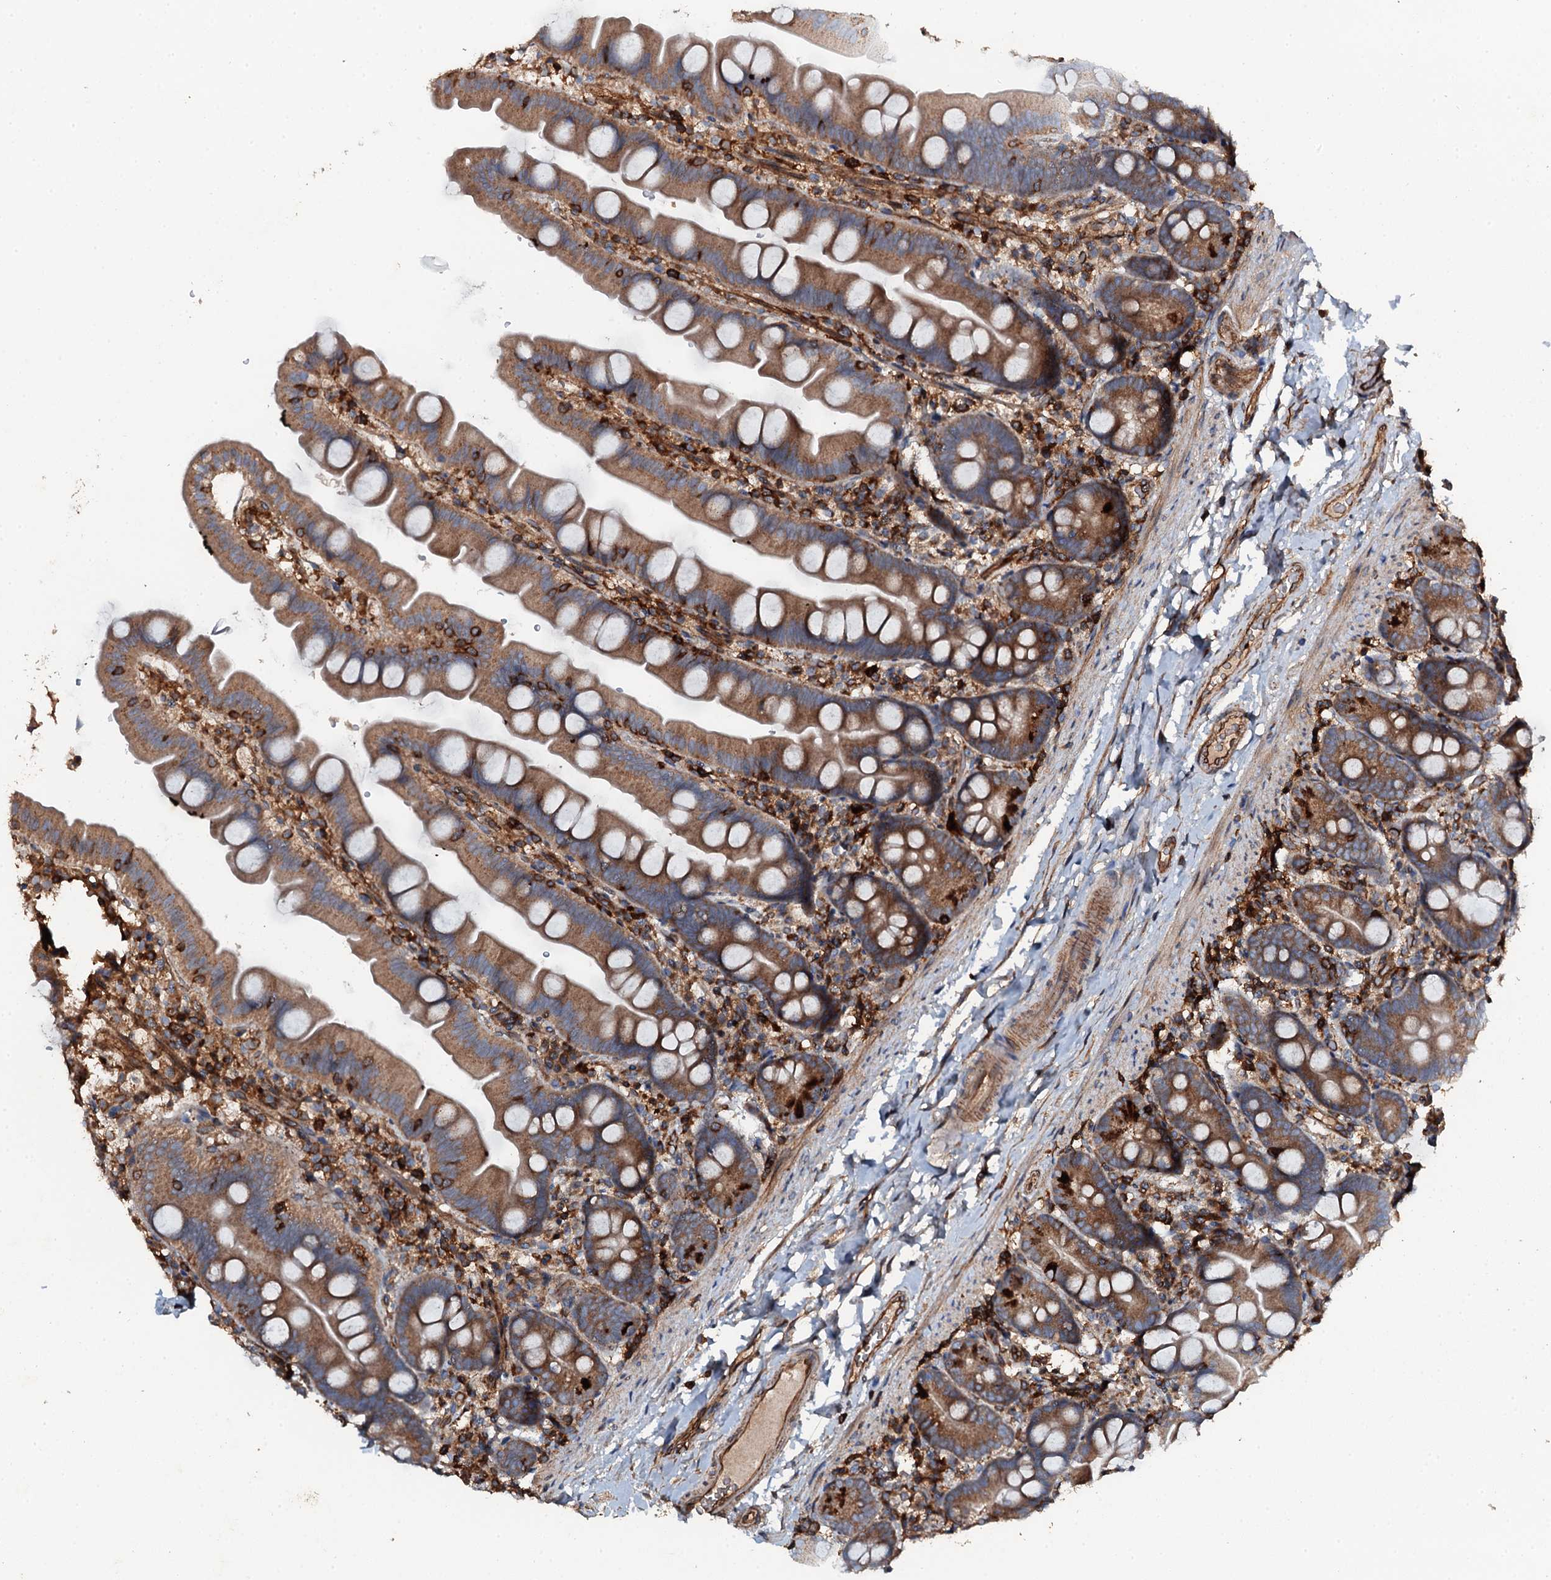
{"staining": {"intensity": "moderate", "quantity": ">75%", "location": "cytoplasmic/membranous"}, "tissue": "small intestine", "cell_type": "Glandular cells", "image_type": "normal", "snomed": [{"axis": "morphology", "description": "Normal tissue, NOS"}, {"axis": "topography", "description": "Small intestine"}], "caption": "The image reveals a brown stain indicating the presence of a protein in the cytoplasmic/membranous of glandular cells in small intestine. The protein of interest is stained brown, and the nuclei are stained in blue (DAB (3,3'-diaminobenzidine) IHC with brightfield microscopy, high magnification).", "gene": "GRK2", "patient": {"sex": "female", "age": 68}}